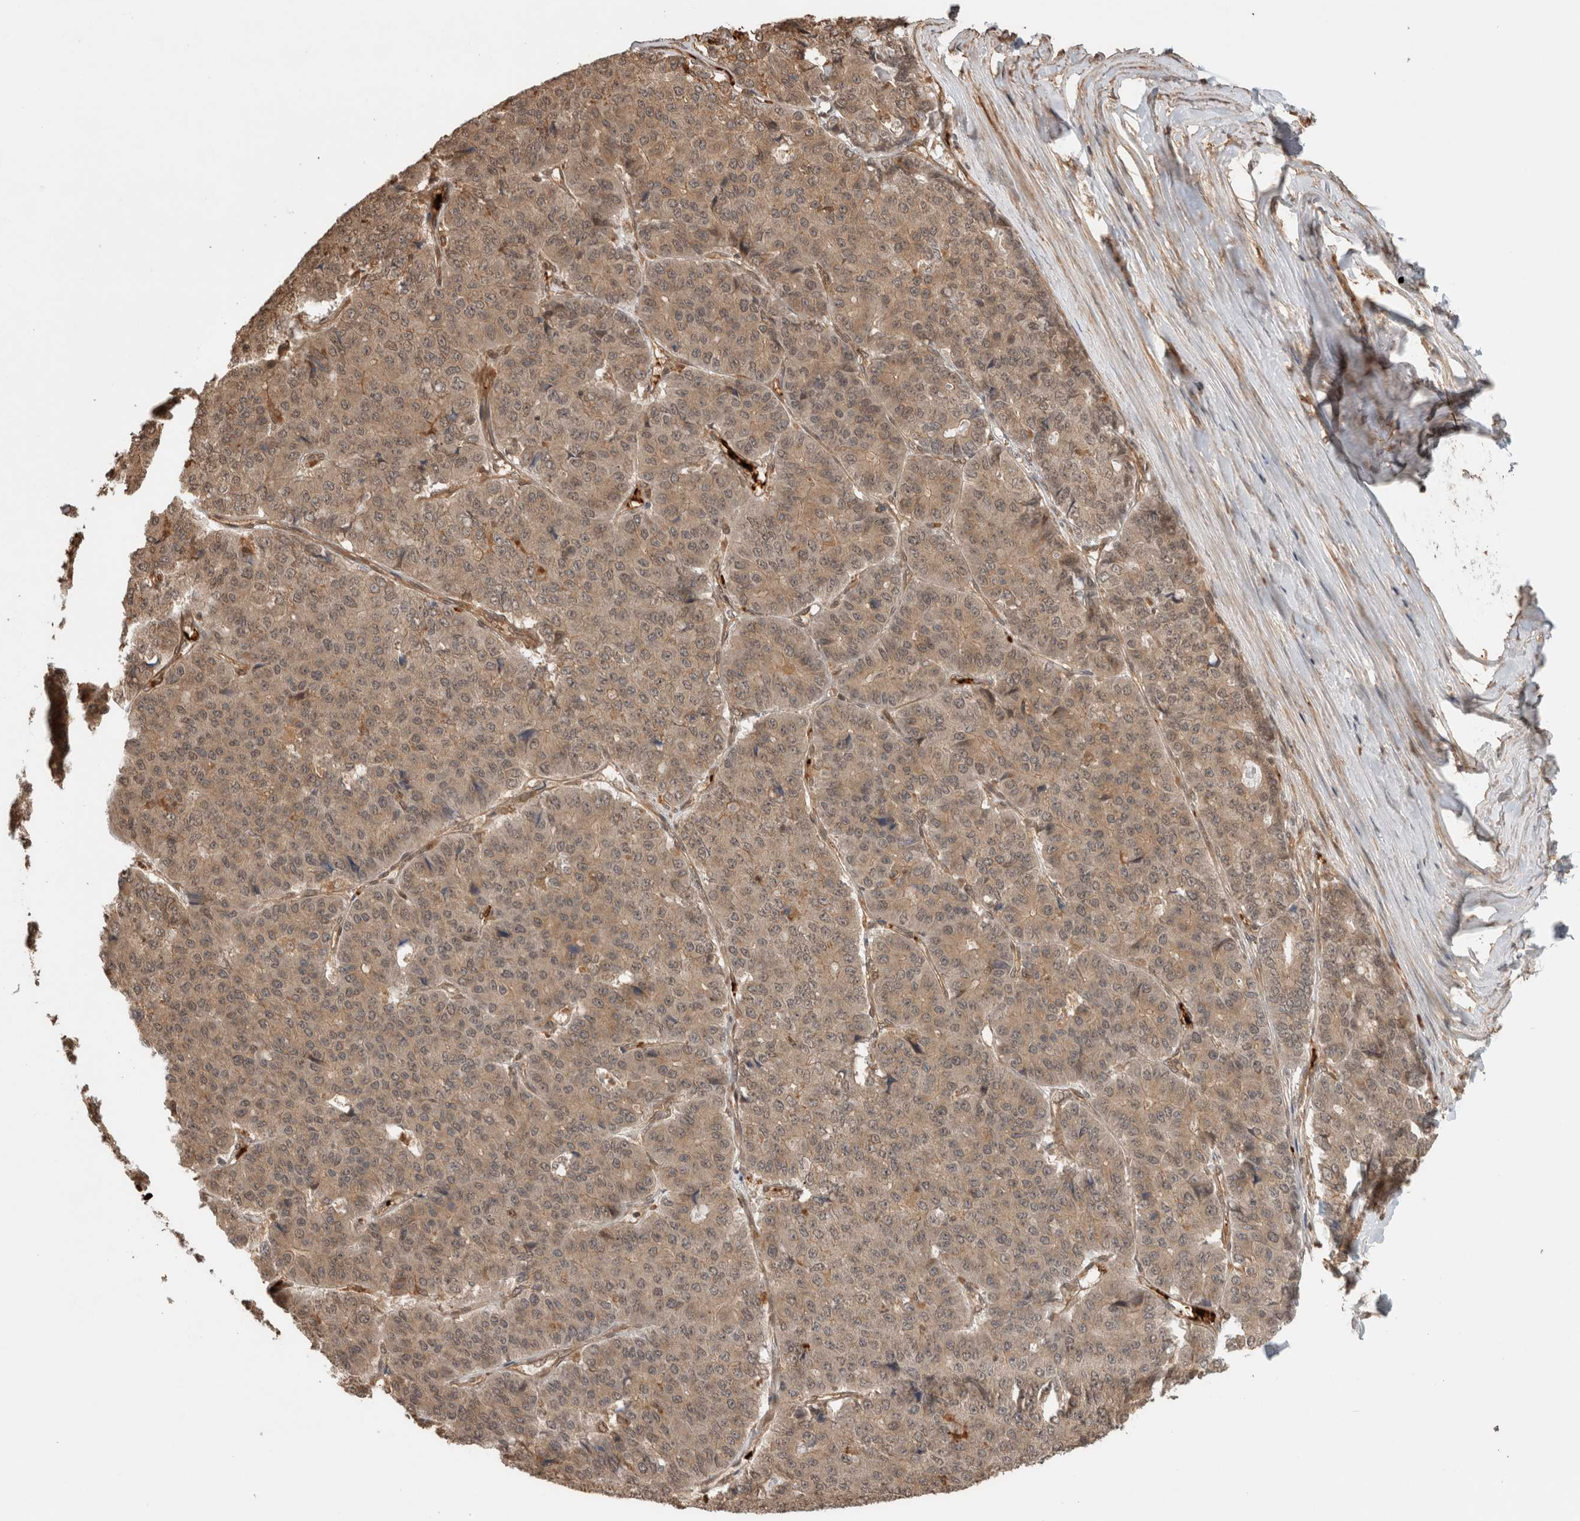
{"staining": {"intensity": "moderate", "quantity": ">75%", "location": "cytoplasmic/membranous"}, "tissue": "pancreatic cancer", "cell_type": "Tumor cells", "image_type": "cancer", "snomed": [{"axis": "morphology", "description": "Adenocarcinoma, NOS"}, {"axis": "topography", "description": "Pancreas"}], "caption": "An image of adenocarcinoma (pancreatic) stained for a protein shows moderate cytoplasmic/membranous brown staining in tumor cells.", "gene": "OTUD6B", "patient": {"sex": "male", "age": 50}}